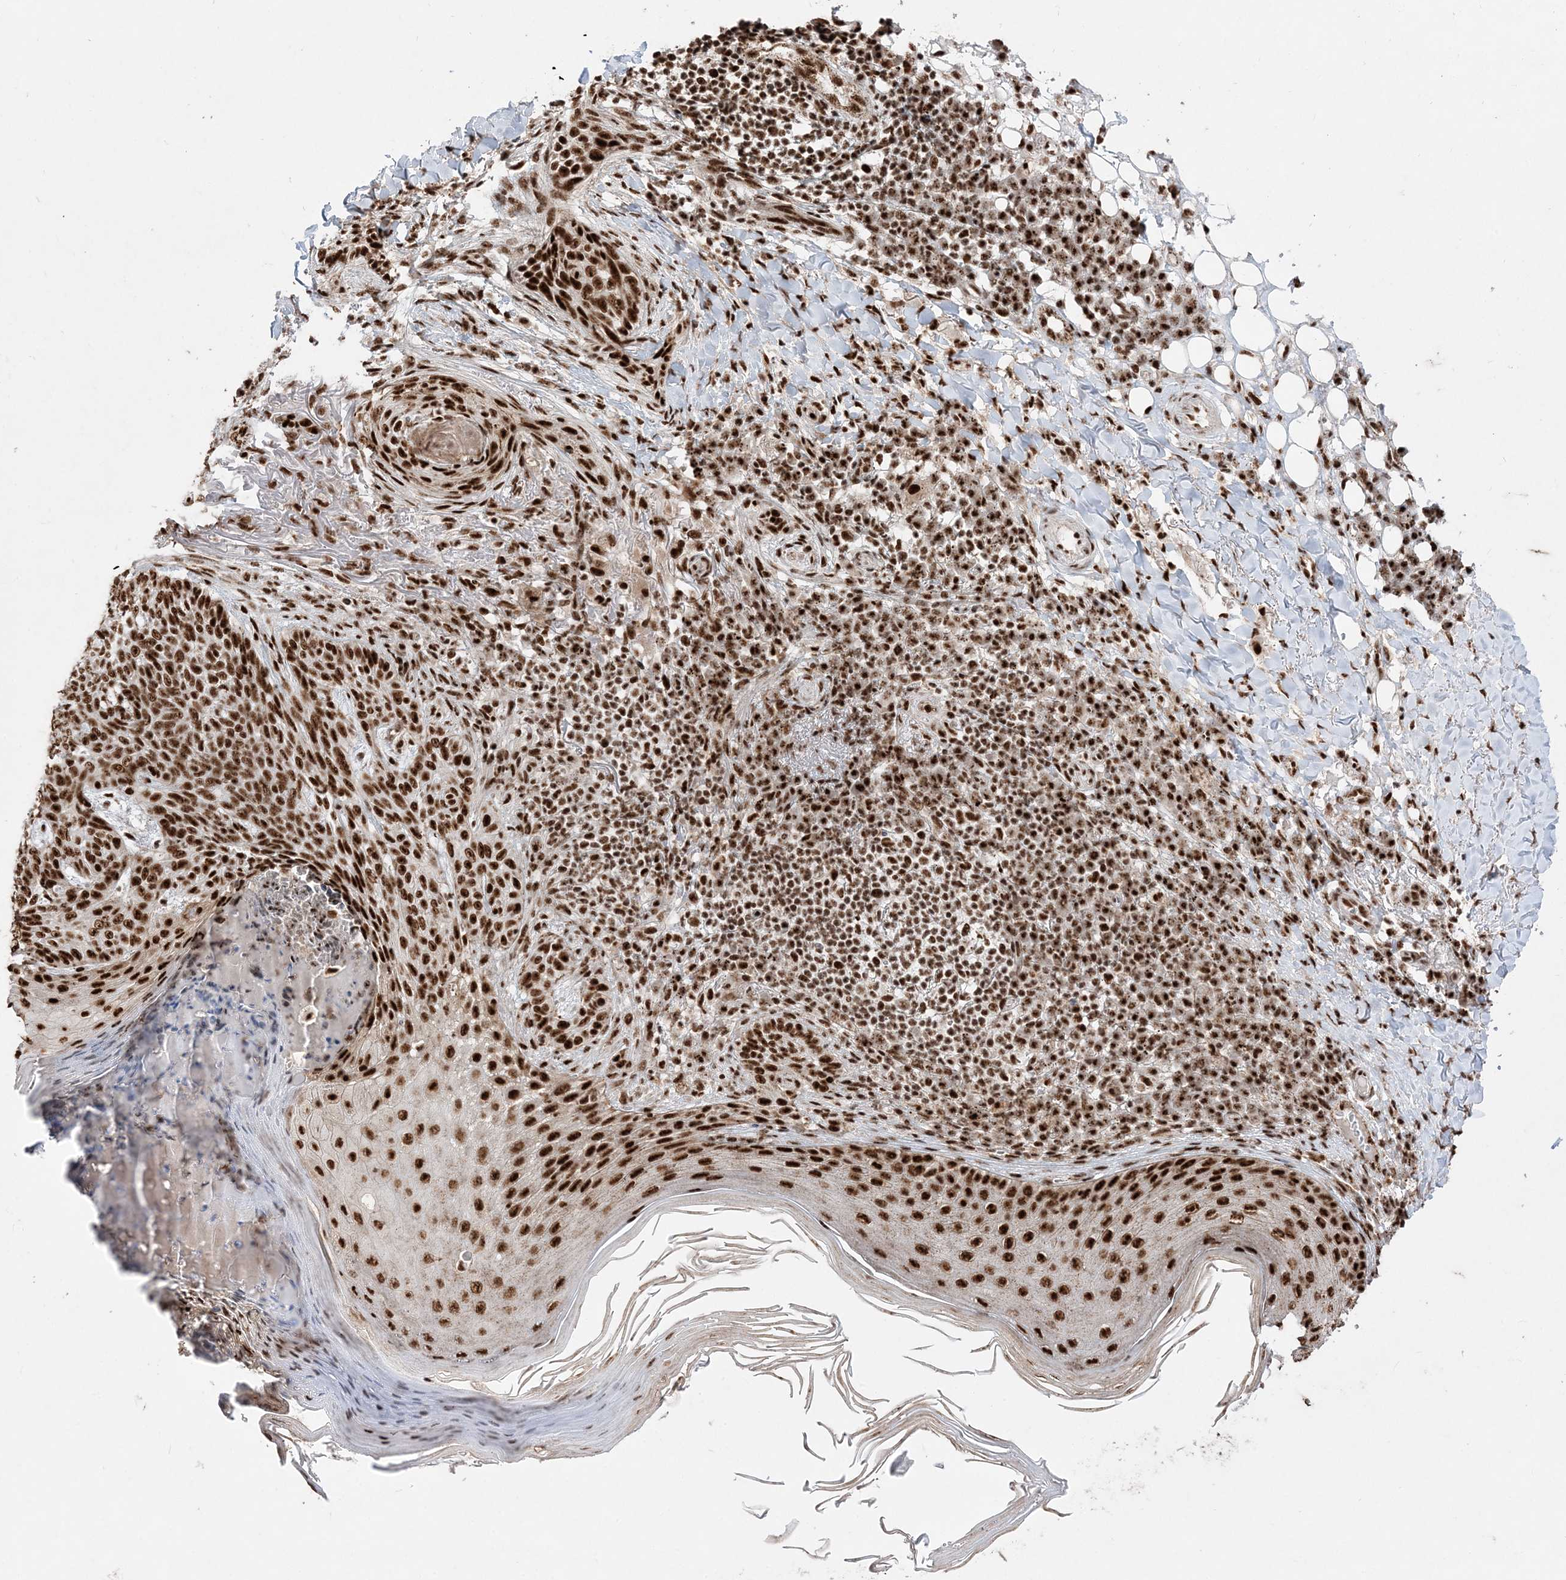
{"staining": {"intensity": "strong", "quantity": ">75%", "location": "nuclear"}, "tissue": "skin cancer", "cell_type": "Tumor cells", "image_type": "cancer", "snomed": [{"axis": "morphology", "description": "Basal cell carcinoma"}, {"axis": "topography", "description": "Skin"}], "caption": "Immunohistochemical staining of human skin cancer (basal cell carcinoma) reveals high levels of strong nuclear protein positivity in approximately >75% of tumor cells.", "gene": "RBM17", "patient": {"sex": "male", "age": 85}}